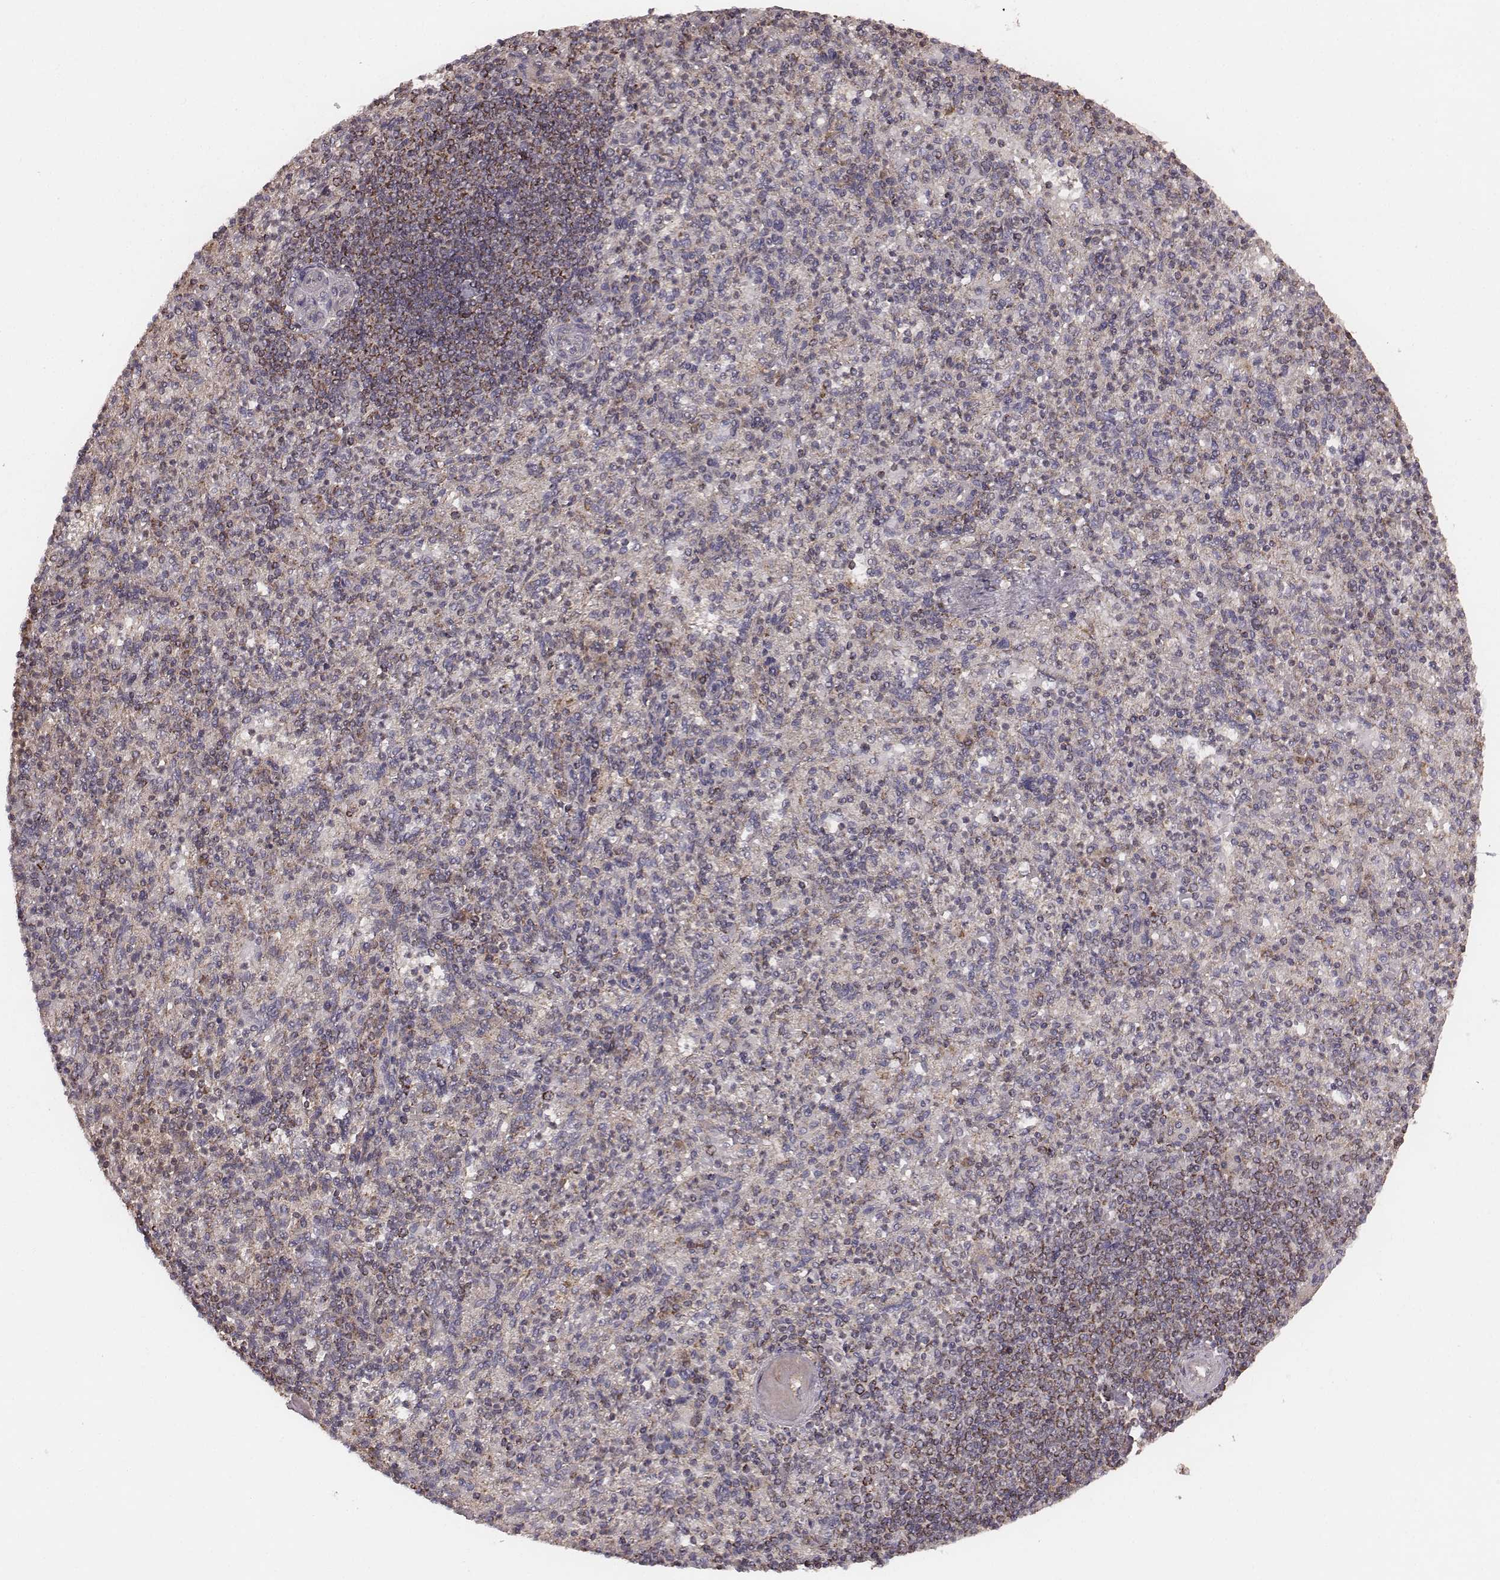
{"staining": {"intensity": "moderate", "quantity": ">75%", "location": "cytoplasmic/membranous"}, "tissue": "spleen", "cell_type": "Cells in red pulp", "image_type": "normal", "snomed": [{"axis": "morphology", "description": "Normal tissue, NOS"}, {"axis": "topography", "description": "Spleen"}], "caption": "Immunohistochemical staining of benign spleen shows >75% levels of moderate cytoplasmic/membranous protein staining in approximately >75% of cells in red pulp. (DAB (3,3'-diaminobenzidine) IHC with brightfield microscopy, high magnification).", "gene": "PDCD2L", "patient": {"sex": "female", "age": 74}}